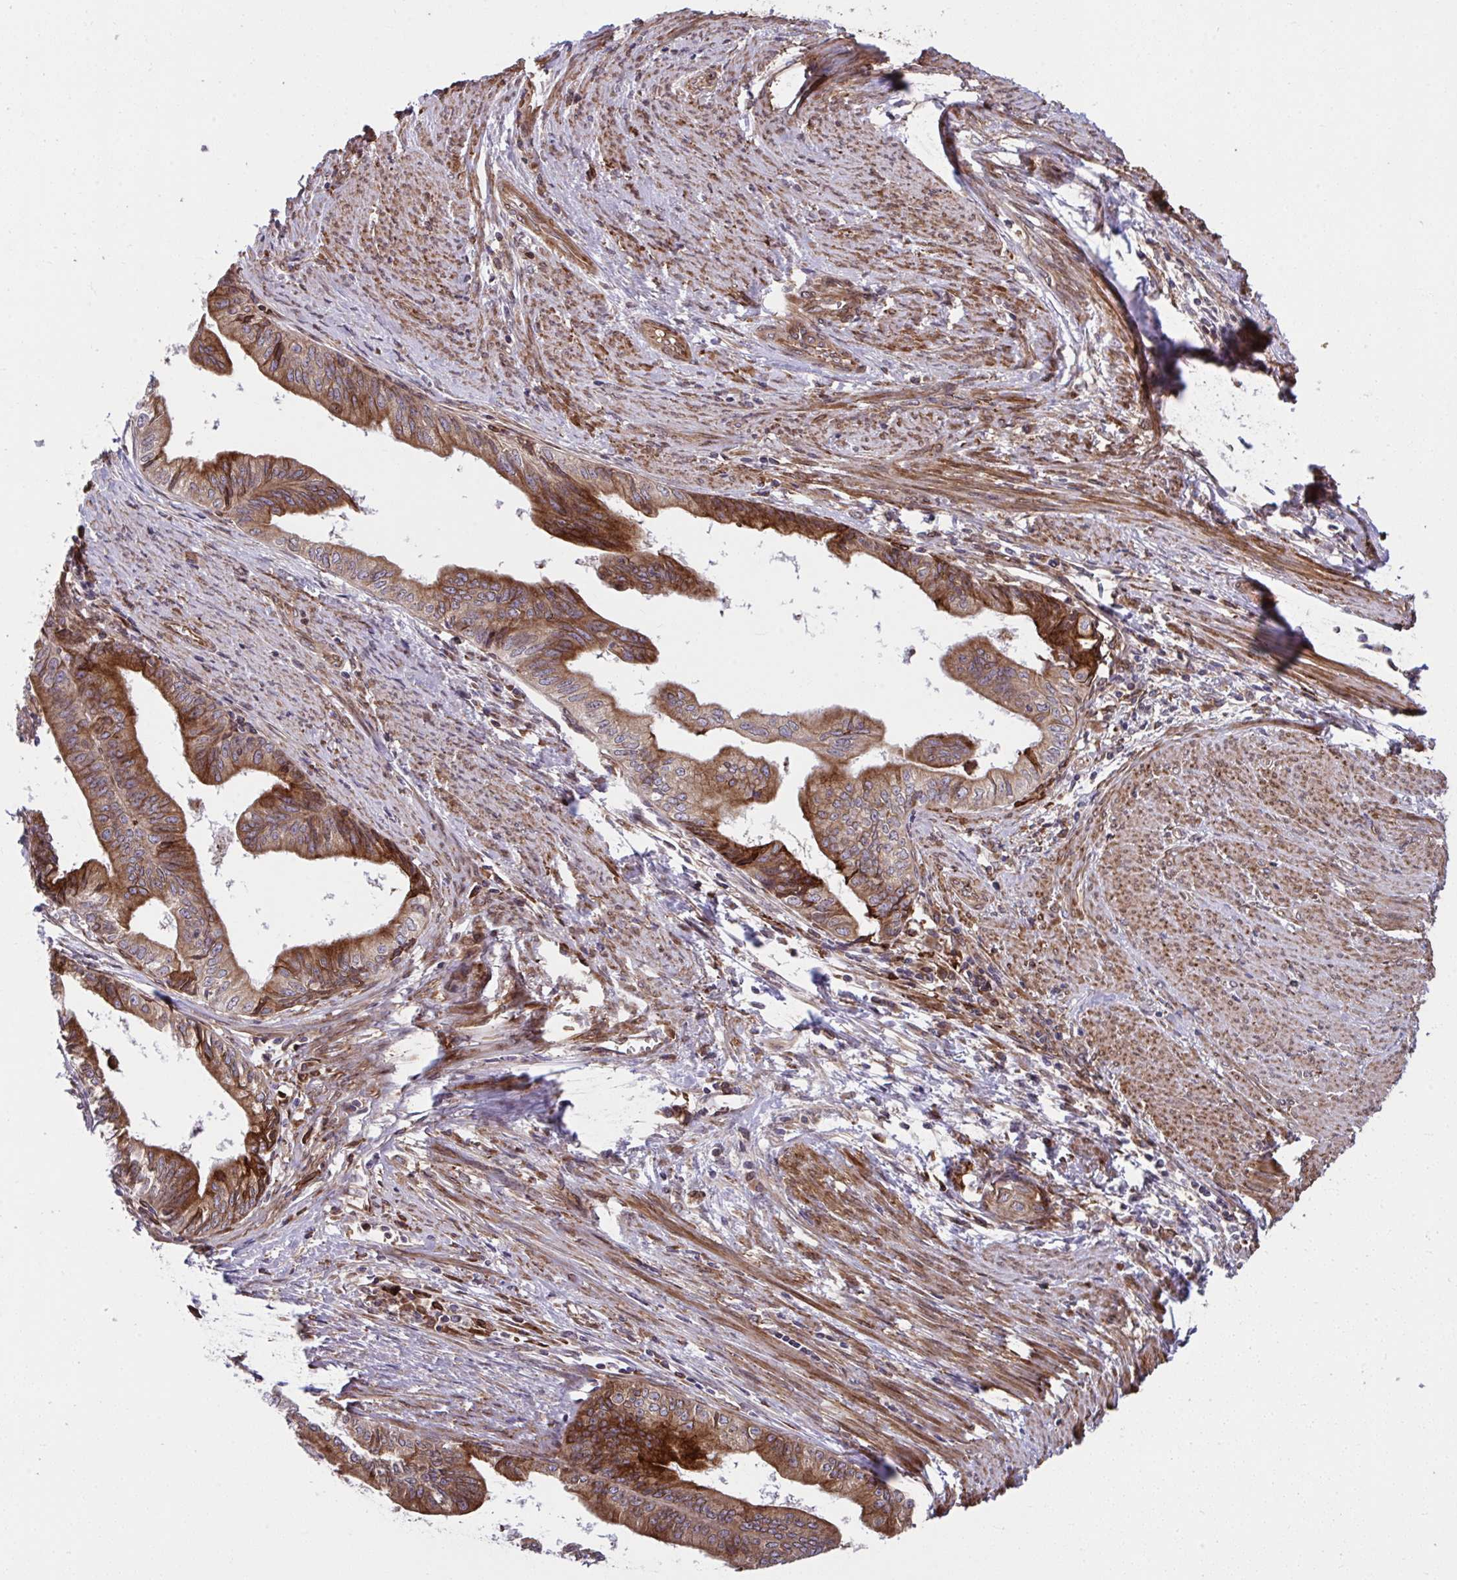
{"staining": {"intensity": "moderate", "quantity": ">75%", "location": "cytoplasmic/membranous"}, "tissue": "endometrial cancer", "cell_type": "Tumor cells", "image_type": "cancer", "snomed": [{"axis": "morphology", "description": "Adenocarcinoma, NOS"}, {"axis": "topography", "description": "Endometrium"}], "caption": "Tumor cells display medium levels of moderate cytoplasmic/membranous staining in about >75% of cells in endometrial cancer. The staining was performed using DAB (3,3'-diaminobenzidine), with brown indicating positive protein expression. Nuclei are stained blue with hematoxylin.", "gene": "STIM2", "patient": {"sex": "female", "age": 65}}